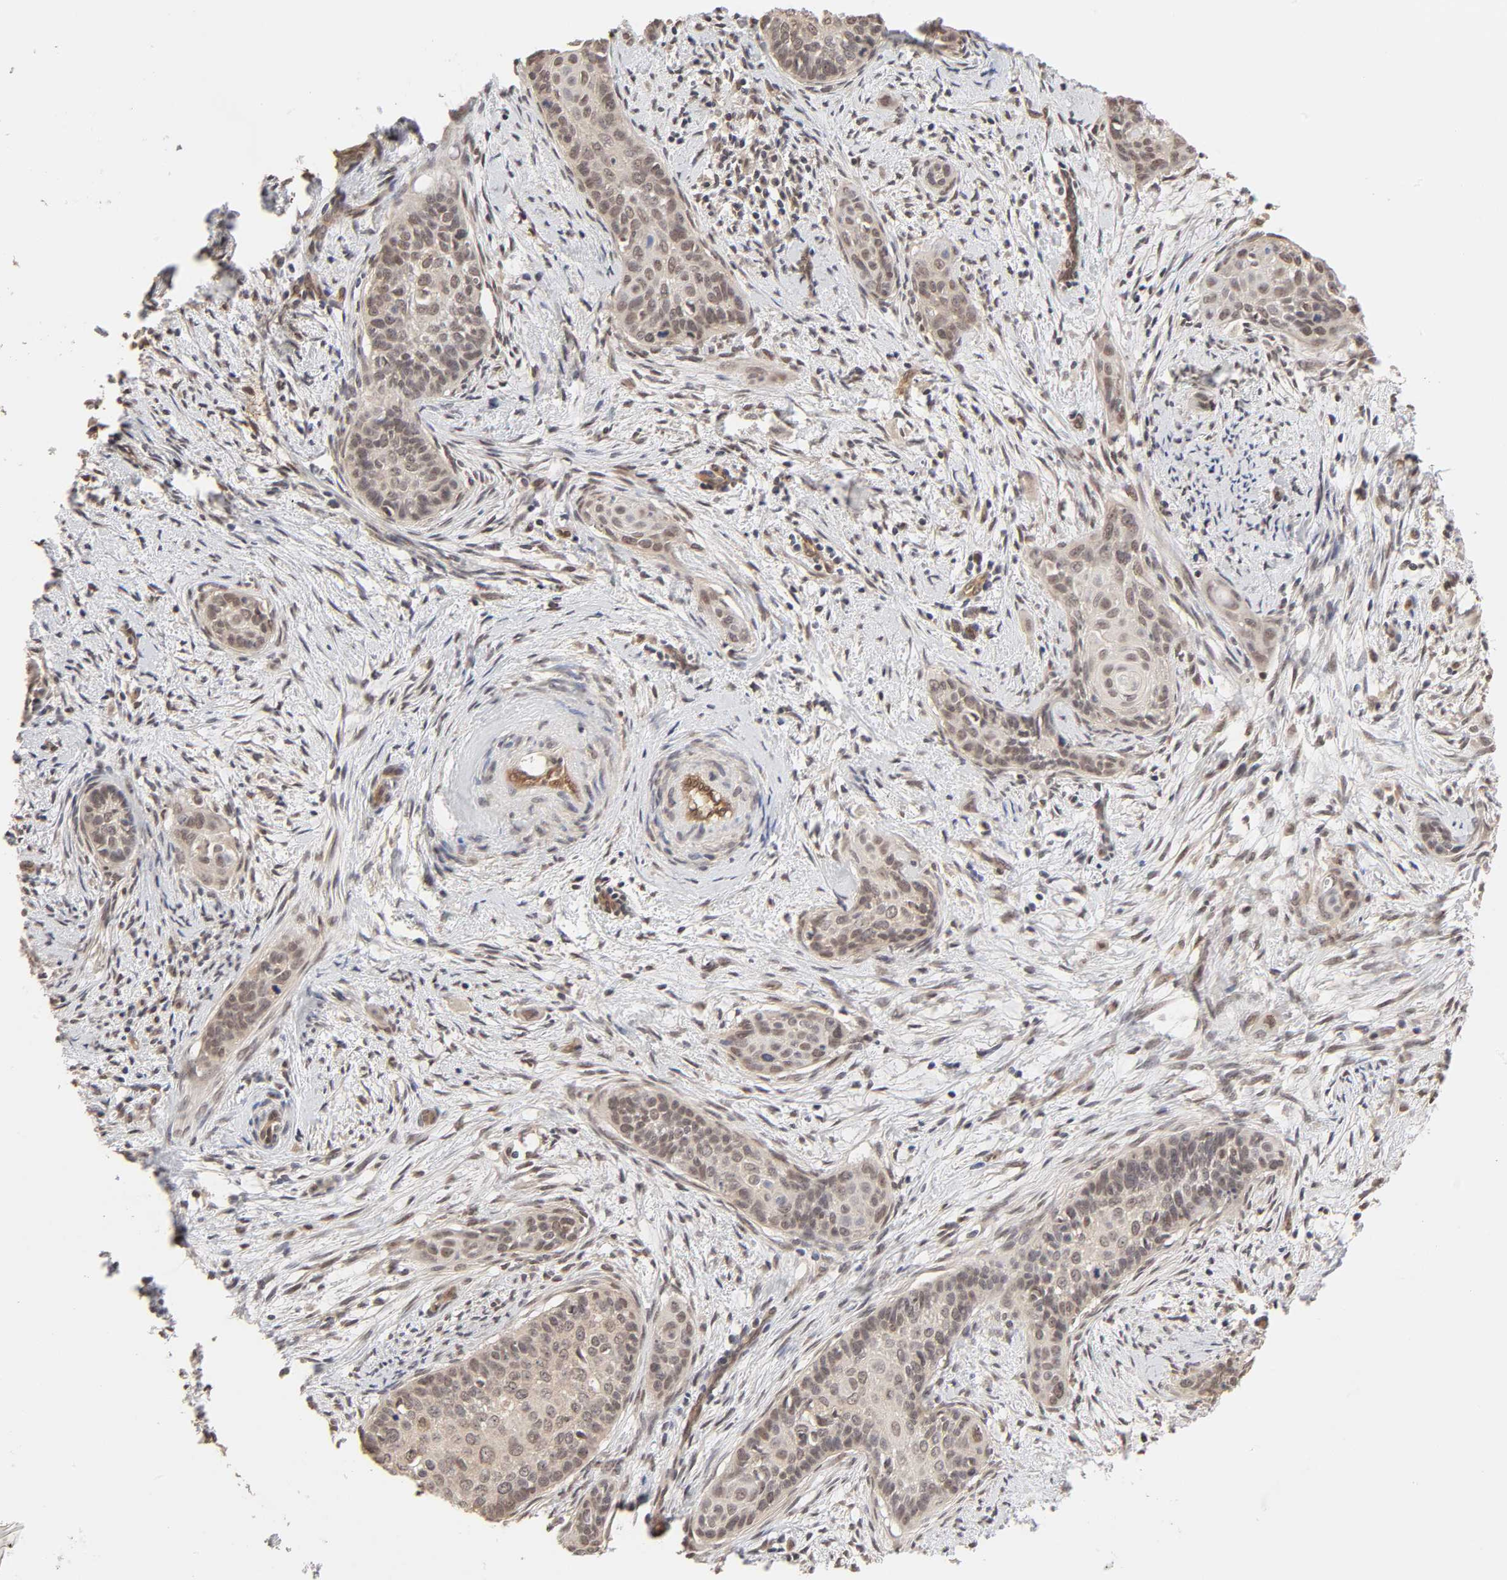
{"staining": {"intensity": "weak", "quantity": "25%-75%", "location": "cytoplasmic/membranous"}, "tissue": "cervical cancer", "cell_type": "Tumor cells", "image_type": "cancer", "snomed": [{"axis": "morphology", "description": "Squamous cell carcinoma, NOS"}, {"axis": "topography", "description": "Cervix"}], "caption": "An image of human cervical cancer stained for a protein reveals weak cytoplasmic/membranous brown staining in tumor cells.", "gene": "MAPK1", "patient": {"sex": "female", "age": 33}}